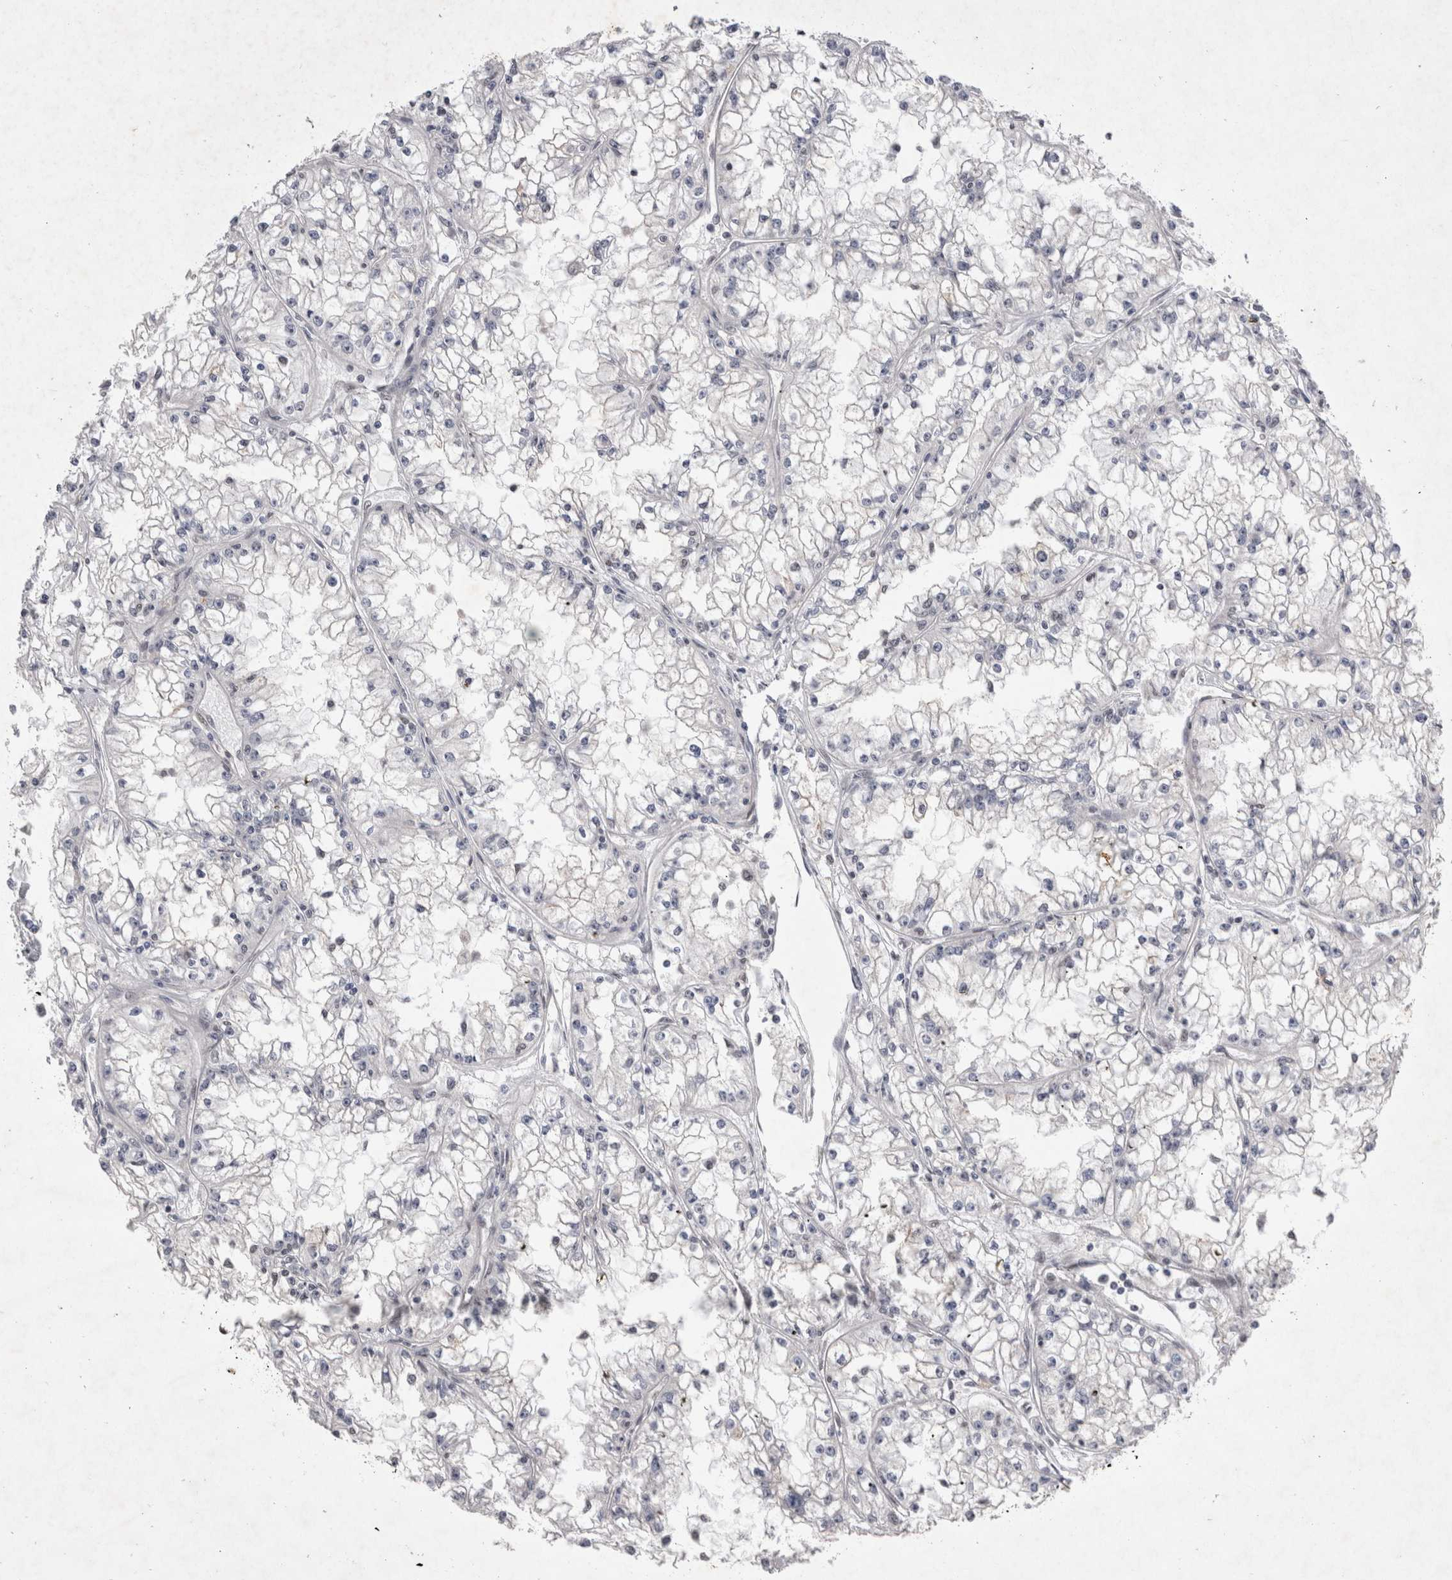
{"staining": {"intensity": "negative", "quantity": "none", "location": "none"}, "tissue": "renal cancer", "cell_type": "Tumor cells", "image_type": "cancer", "snomed": [{"axis": "morphology", "description": "Adenocarcinoma, NOS"}, {"axis": "topography", "description": "Kidney"}], "caption": "Protein analysis of renal cancer reveals no significant expression in tumor cells.", "gene": "RBM6", "patient": {"sex": "male", "age": 56}}